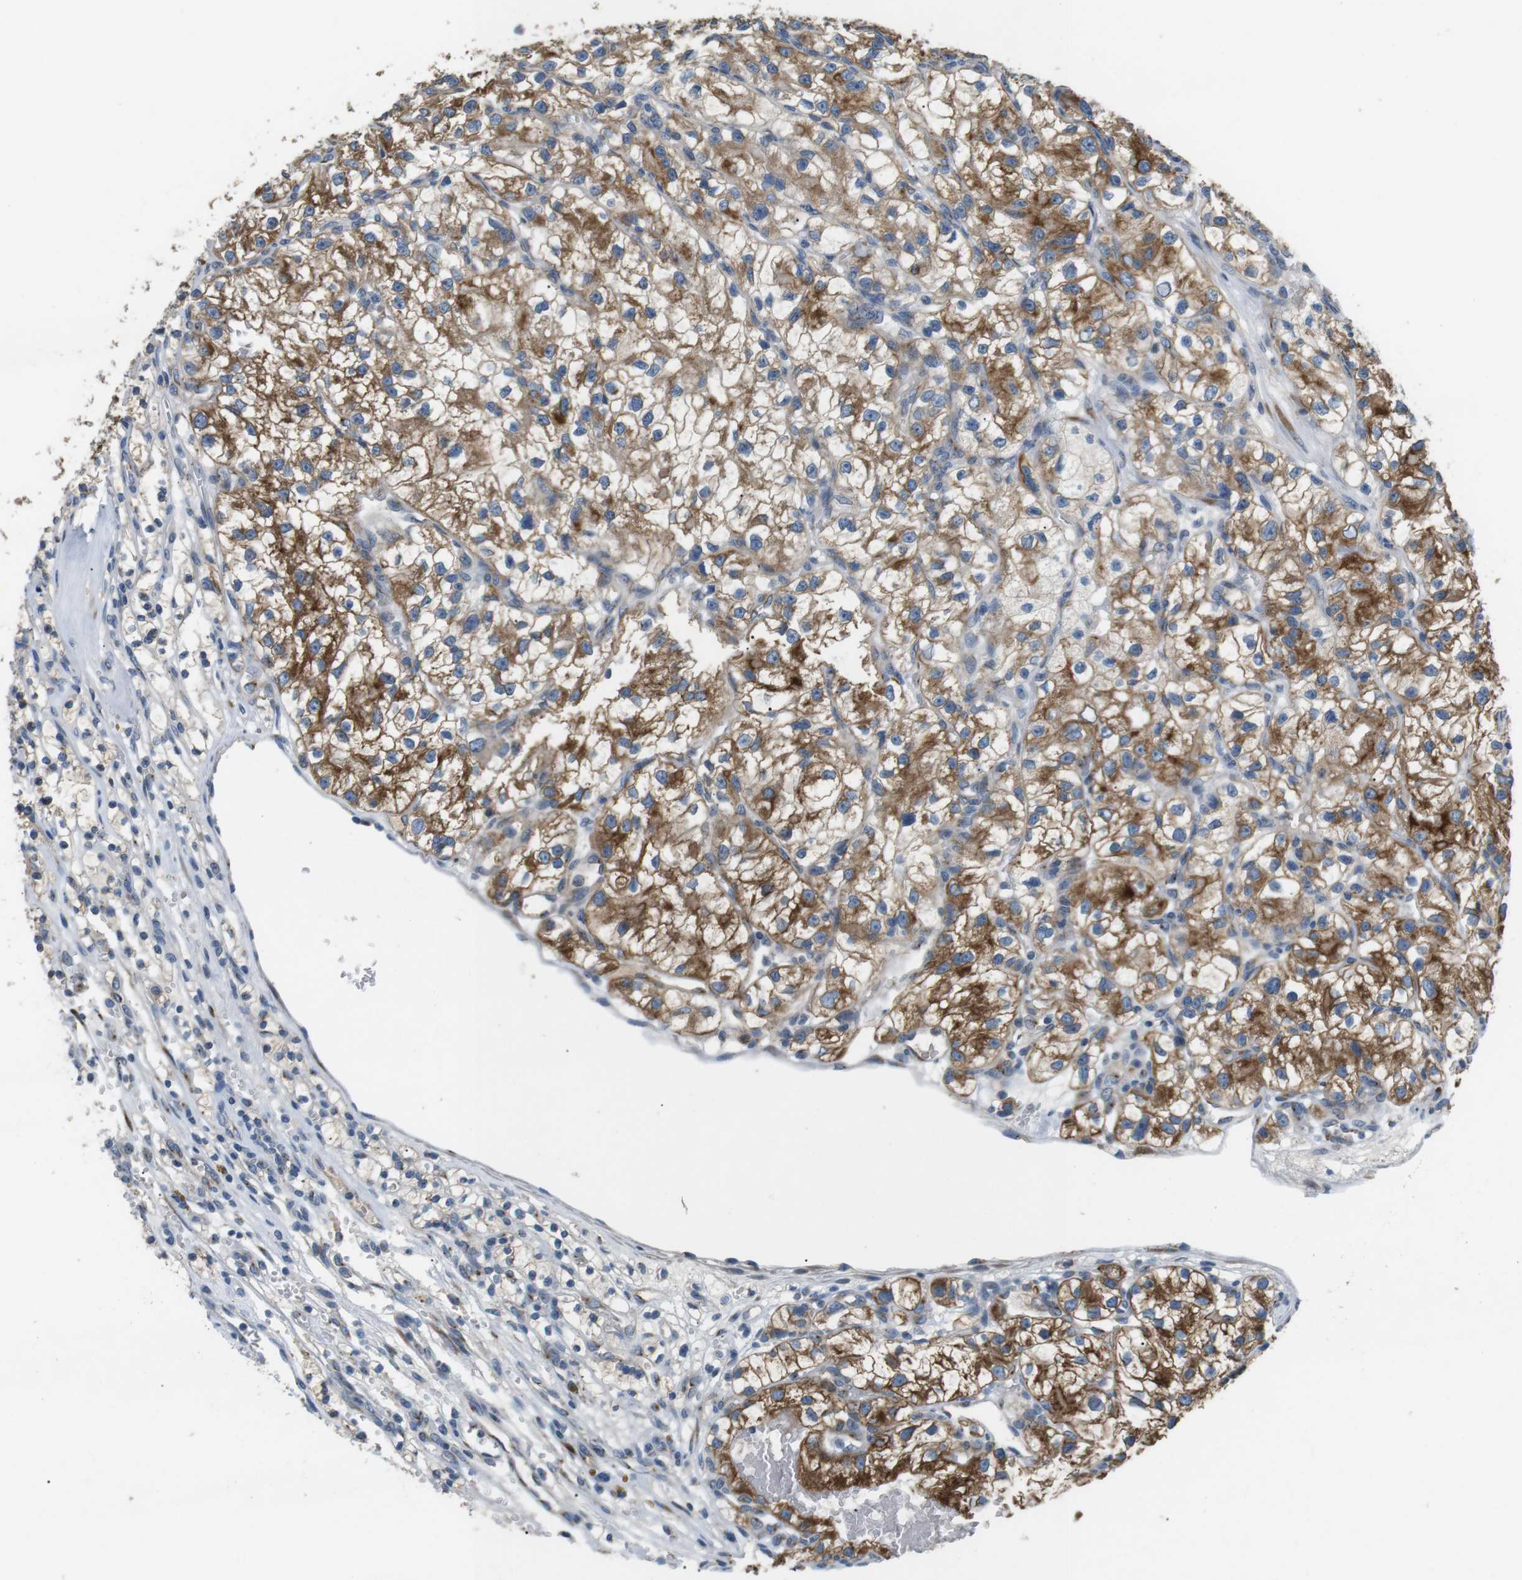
{"staining": {"intensity": "moderate", "quantity": "25%-75%", "location": "cytoplasmic/membranous"}, "tissue": "renal cancer", "cell_type": "Tumor cells", "image_type": "cancer", "snomed": [{"axis": "morphology", "description": "Adenocarcinoma, NOS"}, {"axis": "topography", "description": "Kidney"}], "caption": "High-power microscopy captured an immunohistochemistry histopathology image of adenocarcinoma (renal), revealing moderate cytoplasmic/membranous positivity in about 25%-75% of tumor cells. (brown staining indicates protein expression, while blue staining denotes nuclei).", "gene": "UNC5CL", "patient": {"sex": "female", "age": 57}}